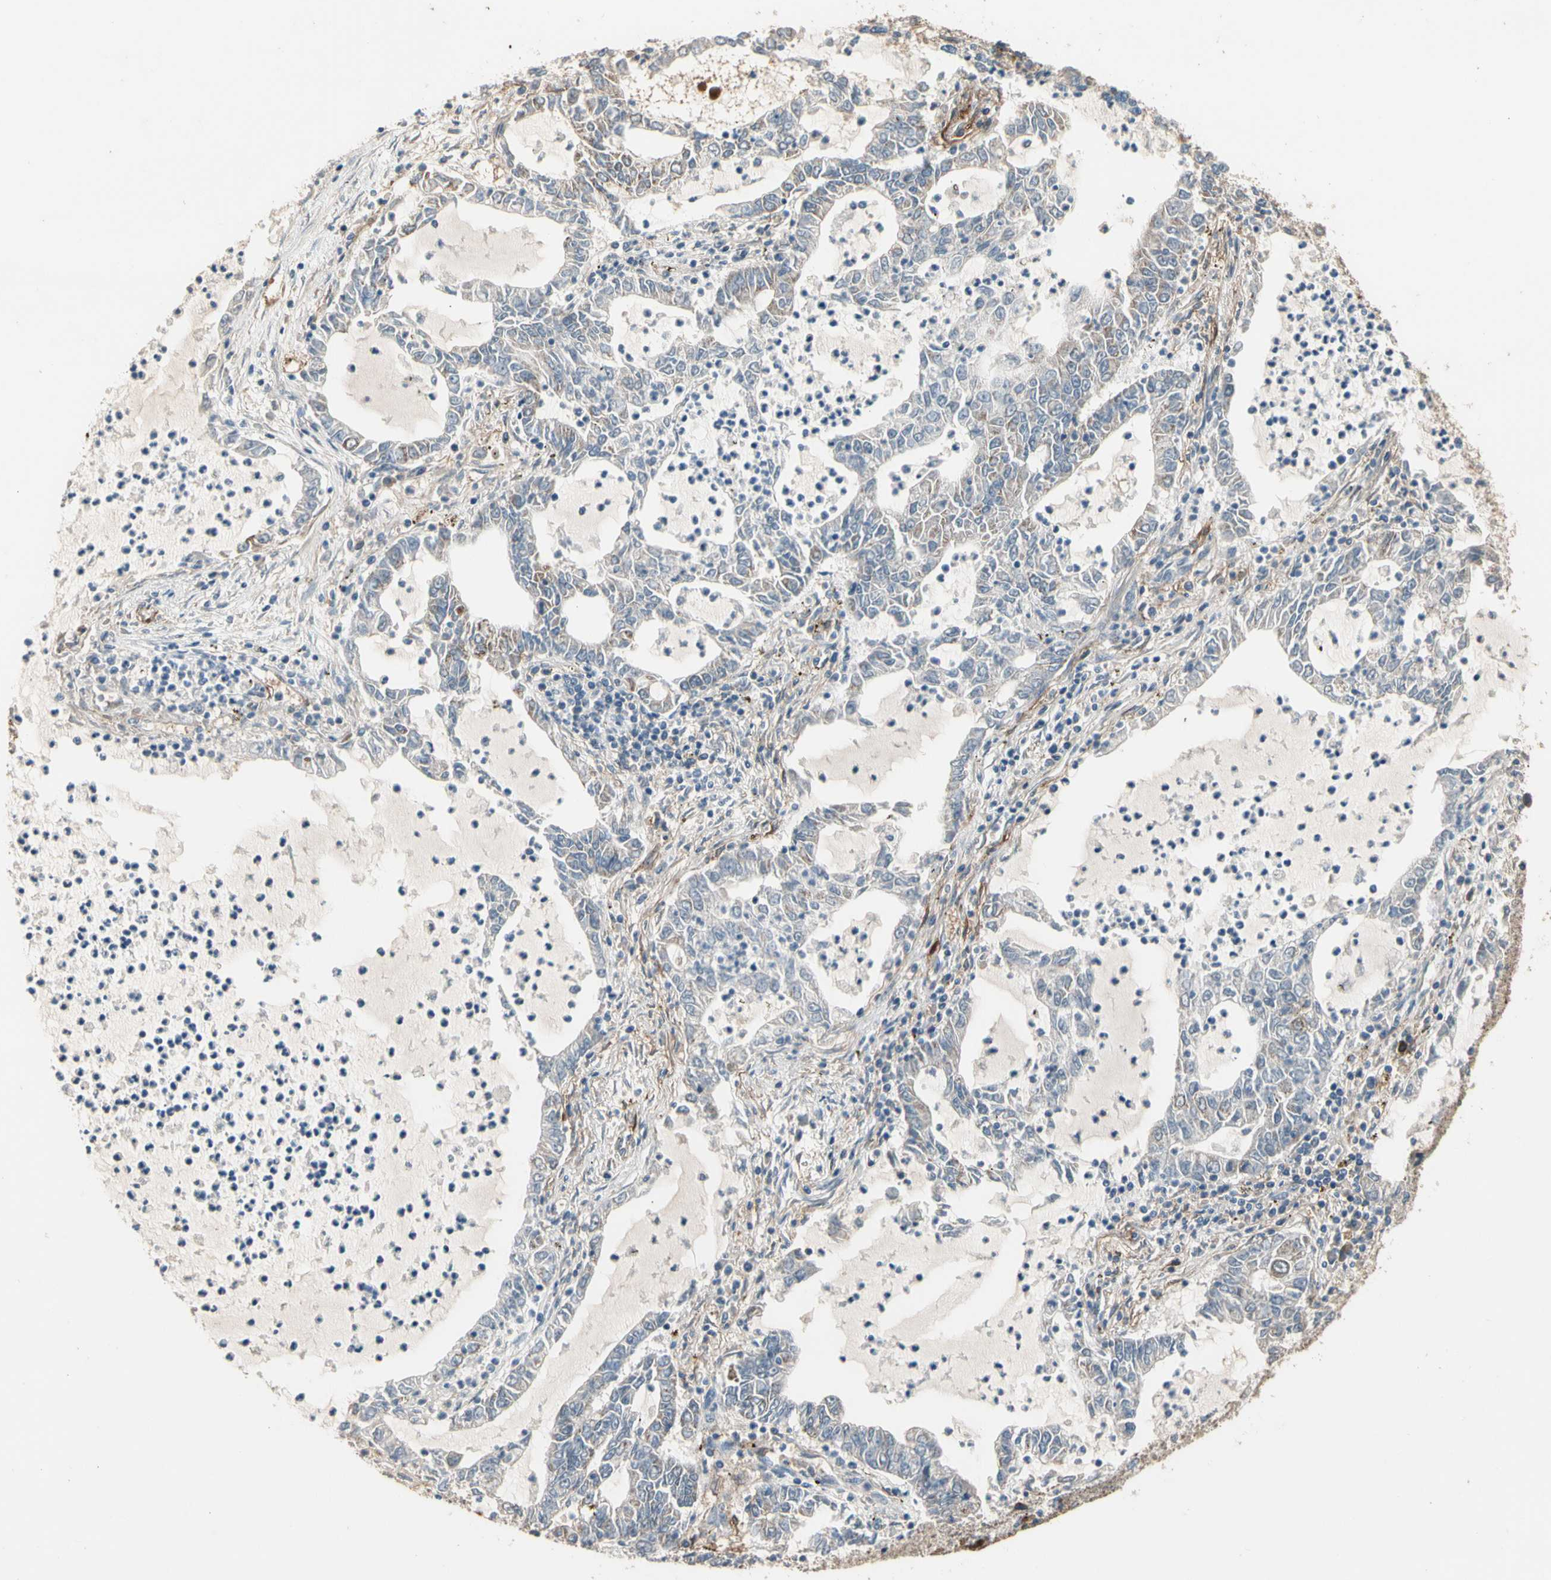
{"staining": {"intensity": "moderate", "quantity": "<25%", "location": "cytoplasmic/membranous"}, "tissue": "lung cancer", "cell_type": "Tumor cells", "image_type": "cancer", "snomed": [{"axis": "morphology", "description": "Adenocarcinoma, NOS"}, {"axis": "topography", "description": "Lung"}], "caption": "High-magnification brightfield microscopy of adenocarcinoma (lung) stained with DAB (brown) and counterstained with hematoxylin (blue). tumor cells exhibit moderate cytoplasmic/membranous staining is present in approximately<25% of cells.", "gene": "SUSD2", "patient": {"sex": "female", "age": 51}}